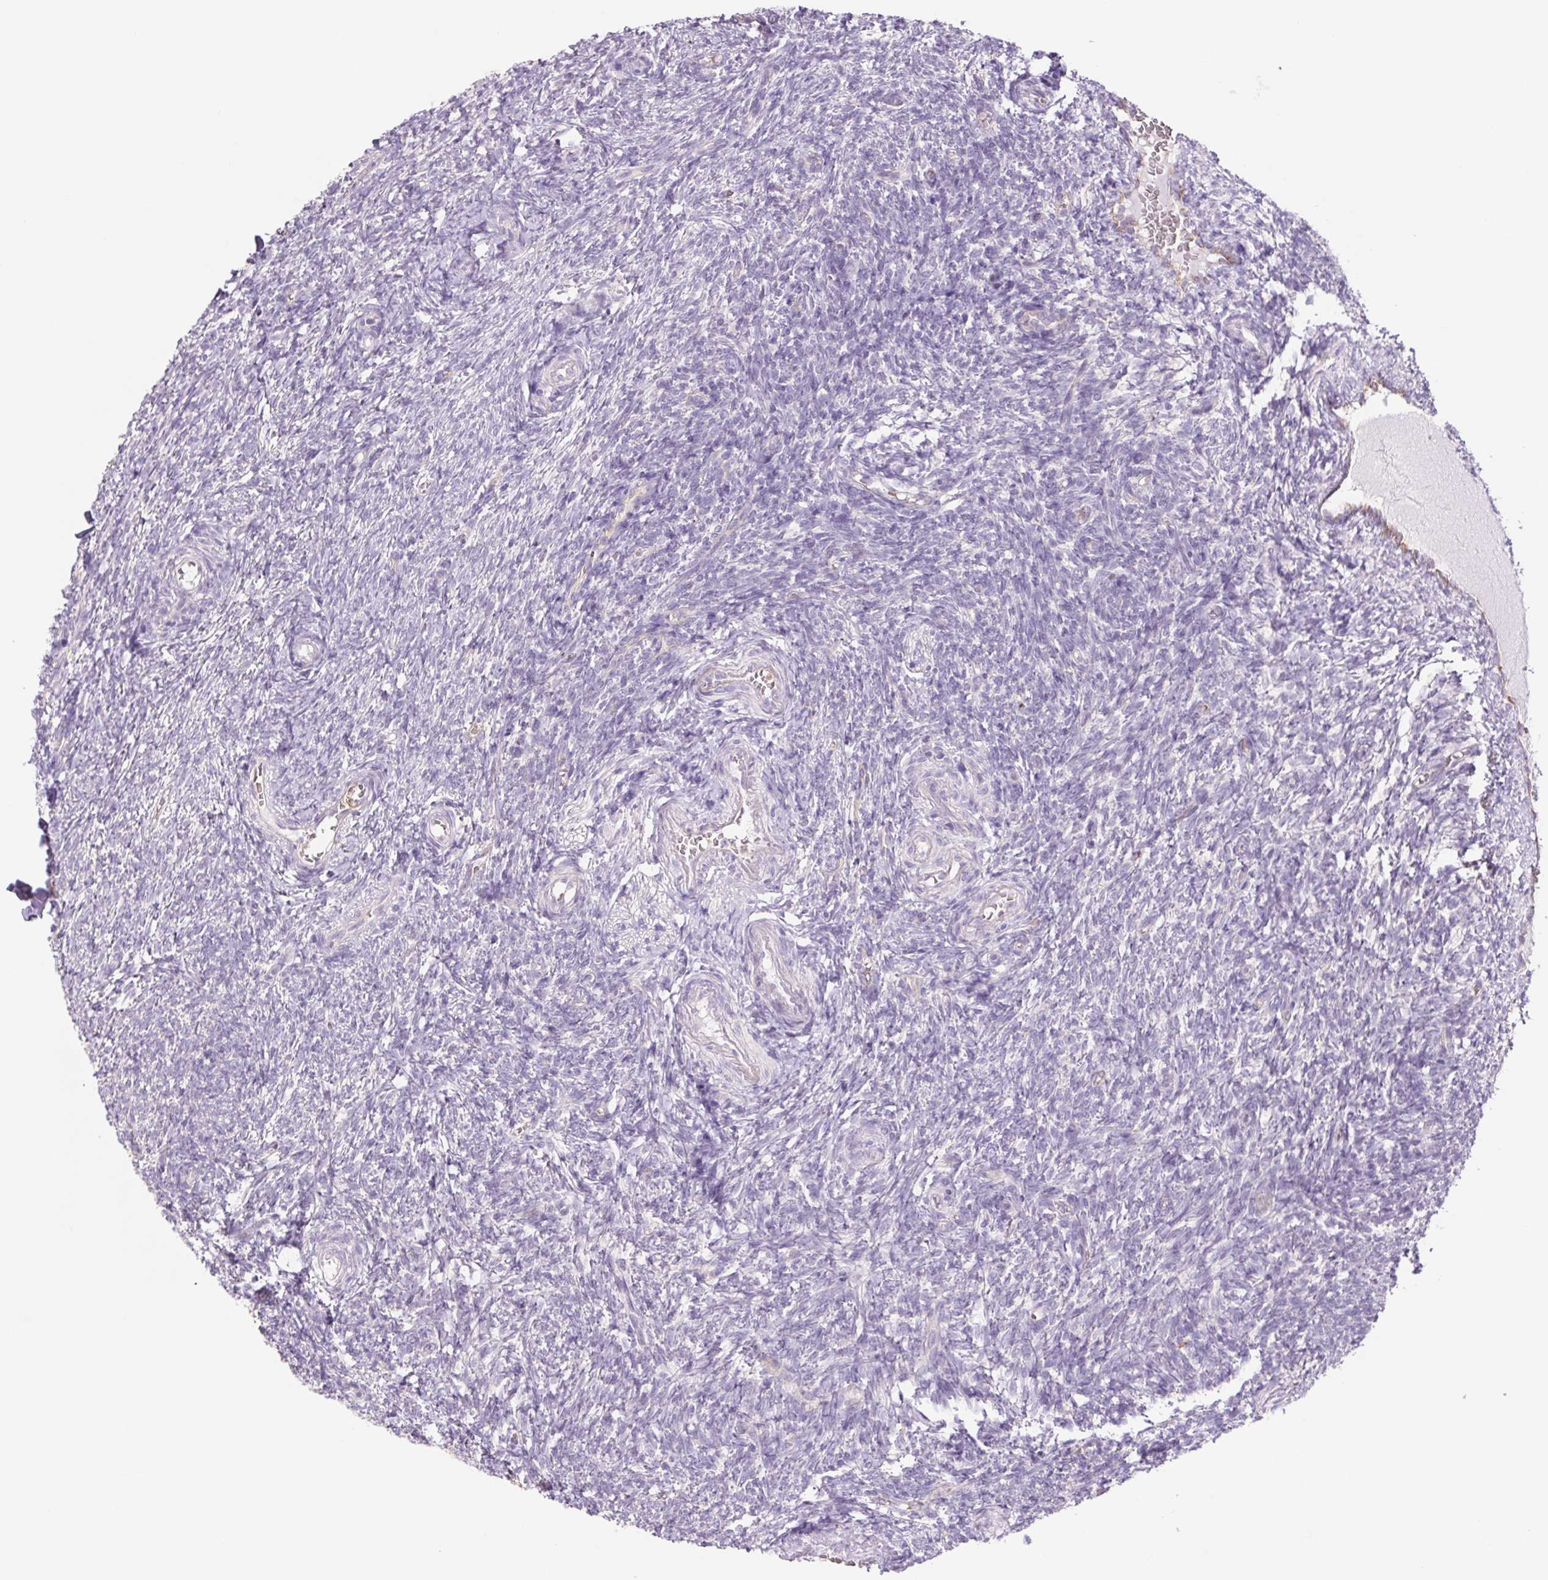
{"staining": {"intensity": "weak", "quantity": ">75%", "location": "cytoplasmic/membranous"}, "tissue": "ovary", "cell_type": "Follicle cells", "image_type": "normal", "snomed": [{"axis": "morphology", "description": "Normal tissue, NOS"}, {"axis": "topography", "description": "Ovary"}], "caption": "DAB (3,3'-diaminobenzidine) immunohistochemical staining of unremarkable ovary reveals weak cytoplasmic/membranous protein expression in approximately >75% of follicle cells. Nuclei are stained in blue.", "gene": "IGFL3", "patient": {"sex": "female", "age": 39}}